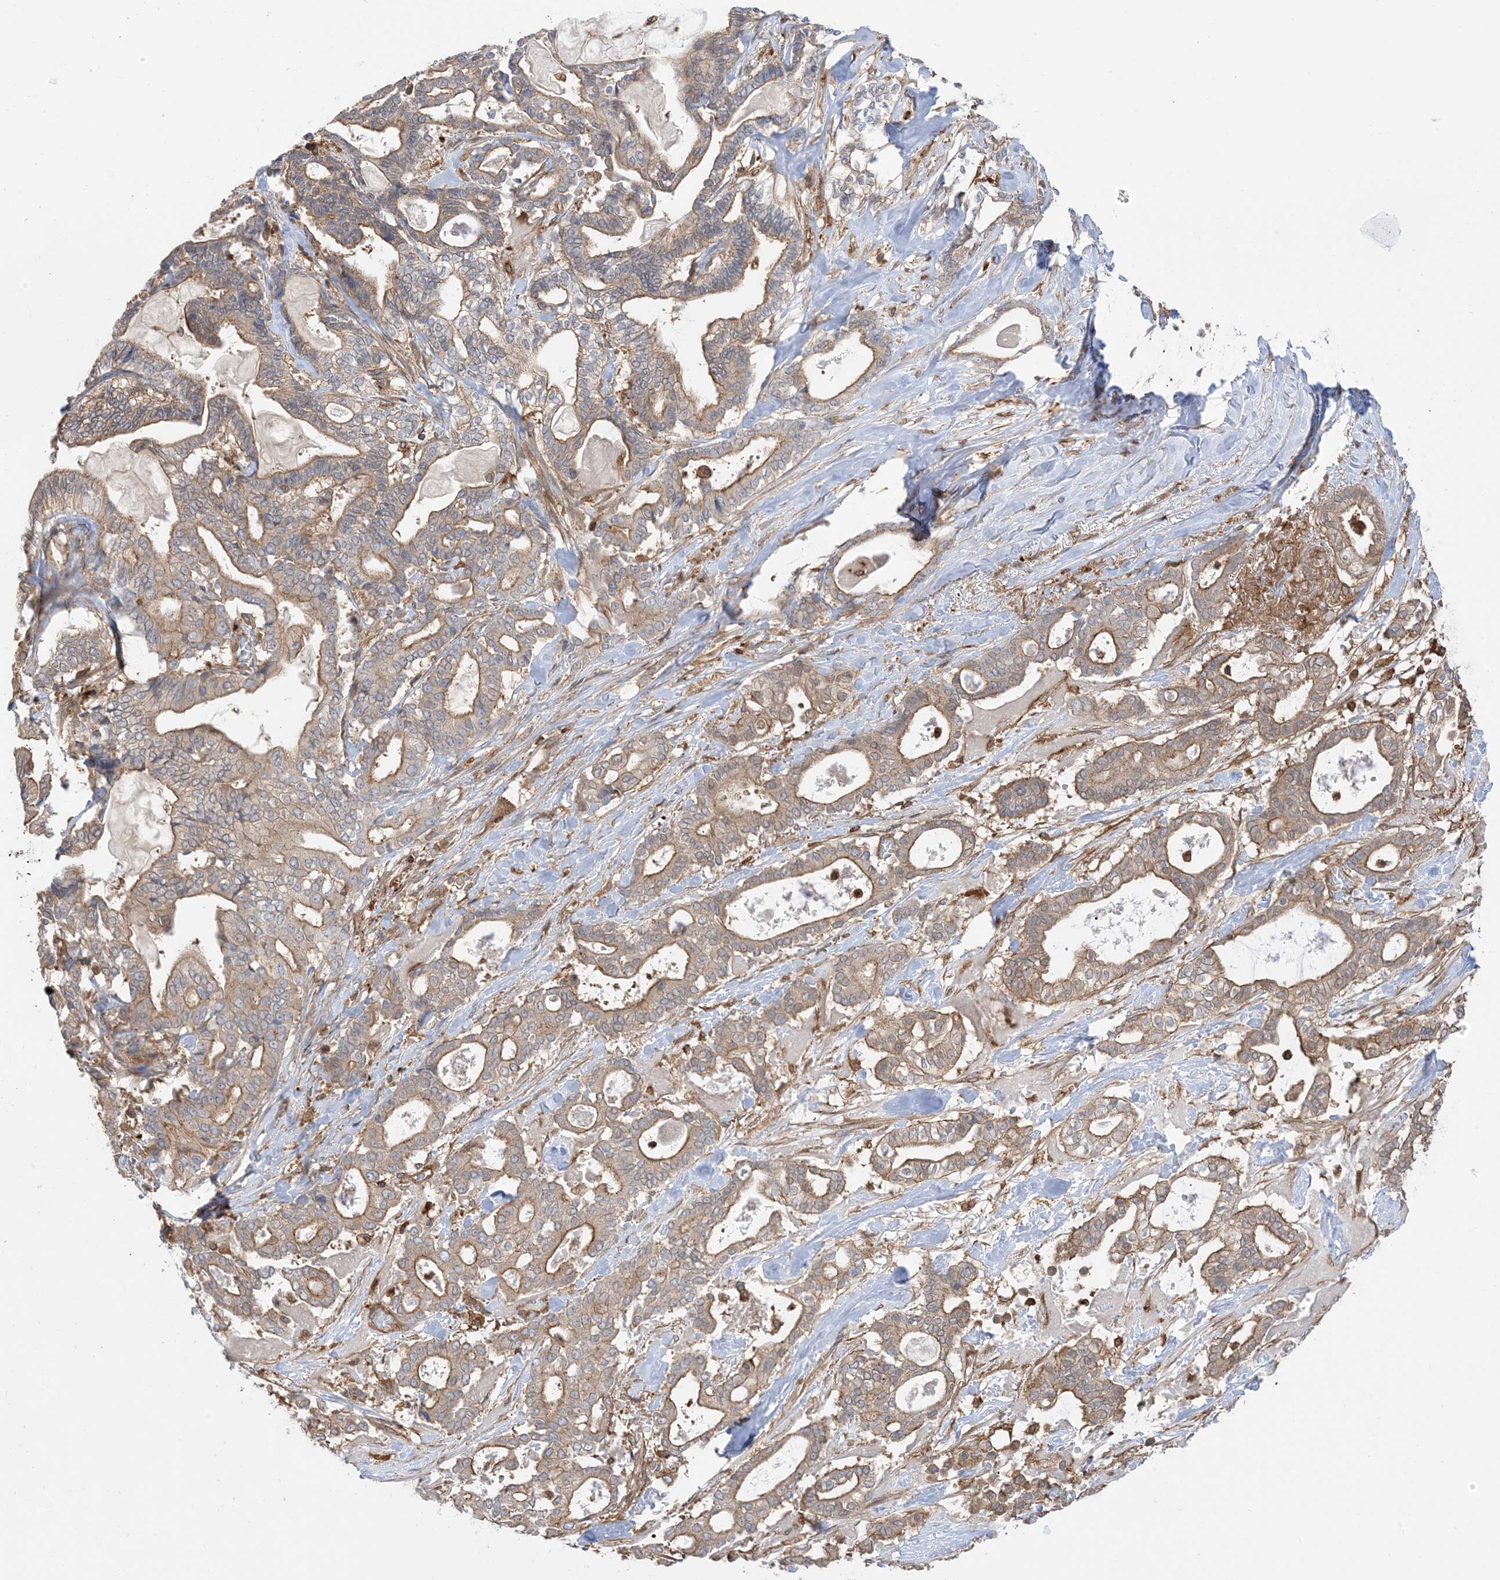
{"staining": {"intensity": "moderate", "quantity": ">75%", "location": "cytoplasmic/membranous"}, "tissue": "pancreatic cancer", "cell_type": "Tumor cells", "image_type": "cancer", "snomed": [{"axis": "morphology", "description": "Adenocarcinoma, NOS"}, {"axis": "topography", "description": "Pancreas"}], "caption": "The histopathology image displays a brown stain indicating the presence of a protein in the cytoplasmic/membranous of tumor cells in pancreatic cancer.", "gene": "CAPZB", "patient": {"sex": "male", "age": 63}}